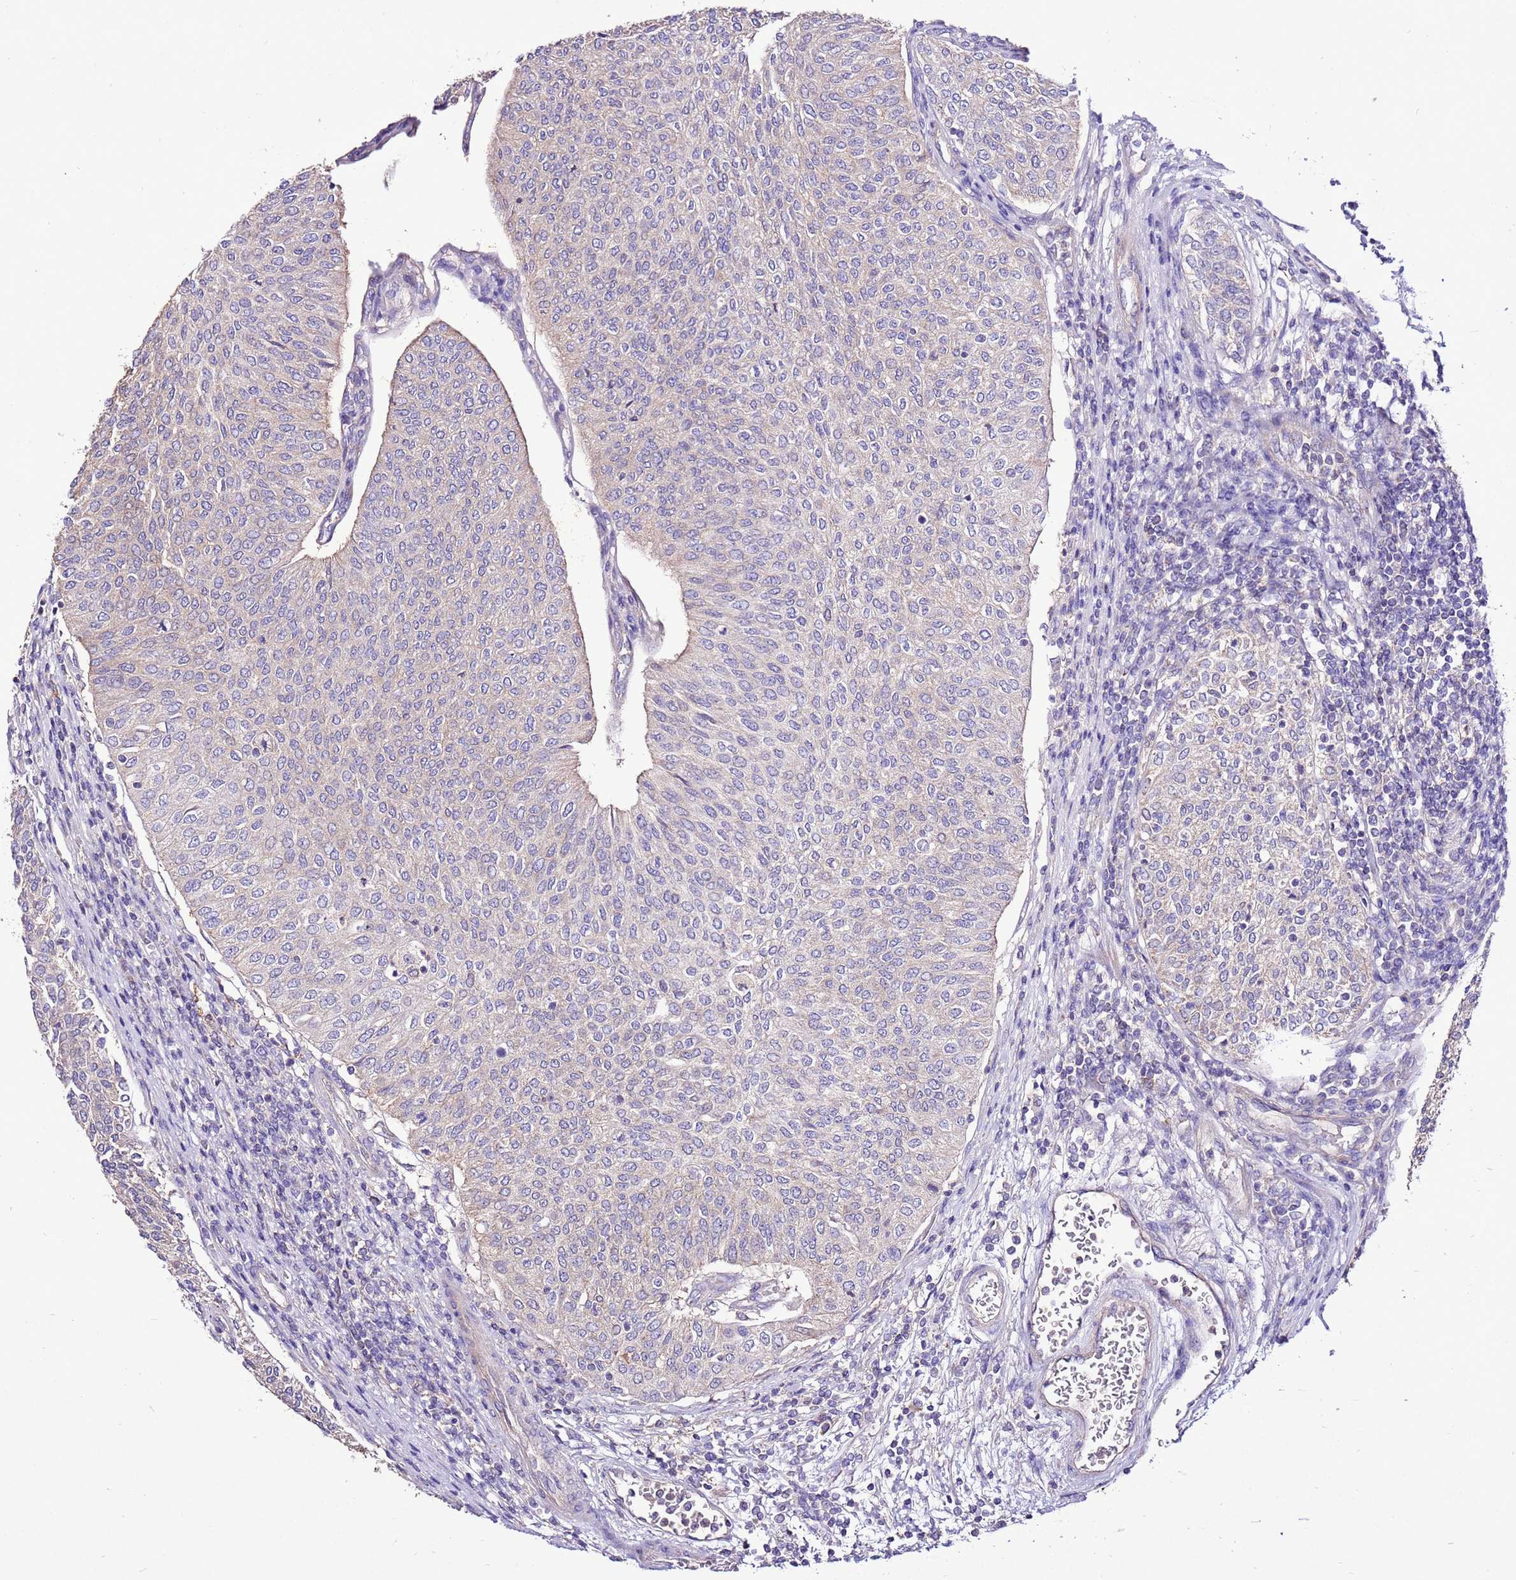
{"staining": {"intensity": "negative", "quantity": "none", "location": "none"}, "tissue": "urothelial cancer", "cell_type": "Tumor cells", "image_type": "cancer", "snomed": [{"axis": "morphology", "description": "Urothelial carcinoma, High grade"}, {"axis": "topography", "description": "Urinary bladder"}], "caption": "Immunohistochemistry (IHC) of urothelial cancer displays no expression in tumor cells. The staining is performed using DAB (3,3'-diaminobenzidine) brown chromogen with nuclei counter-stained in using hematoxylin.", "gene": "TMEM106C", "patient": {"sex": "female", "age": 79}}